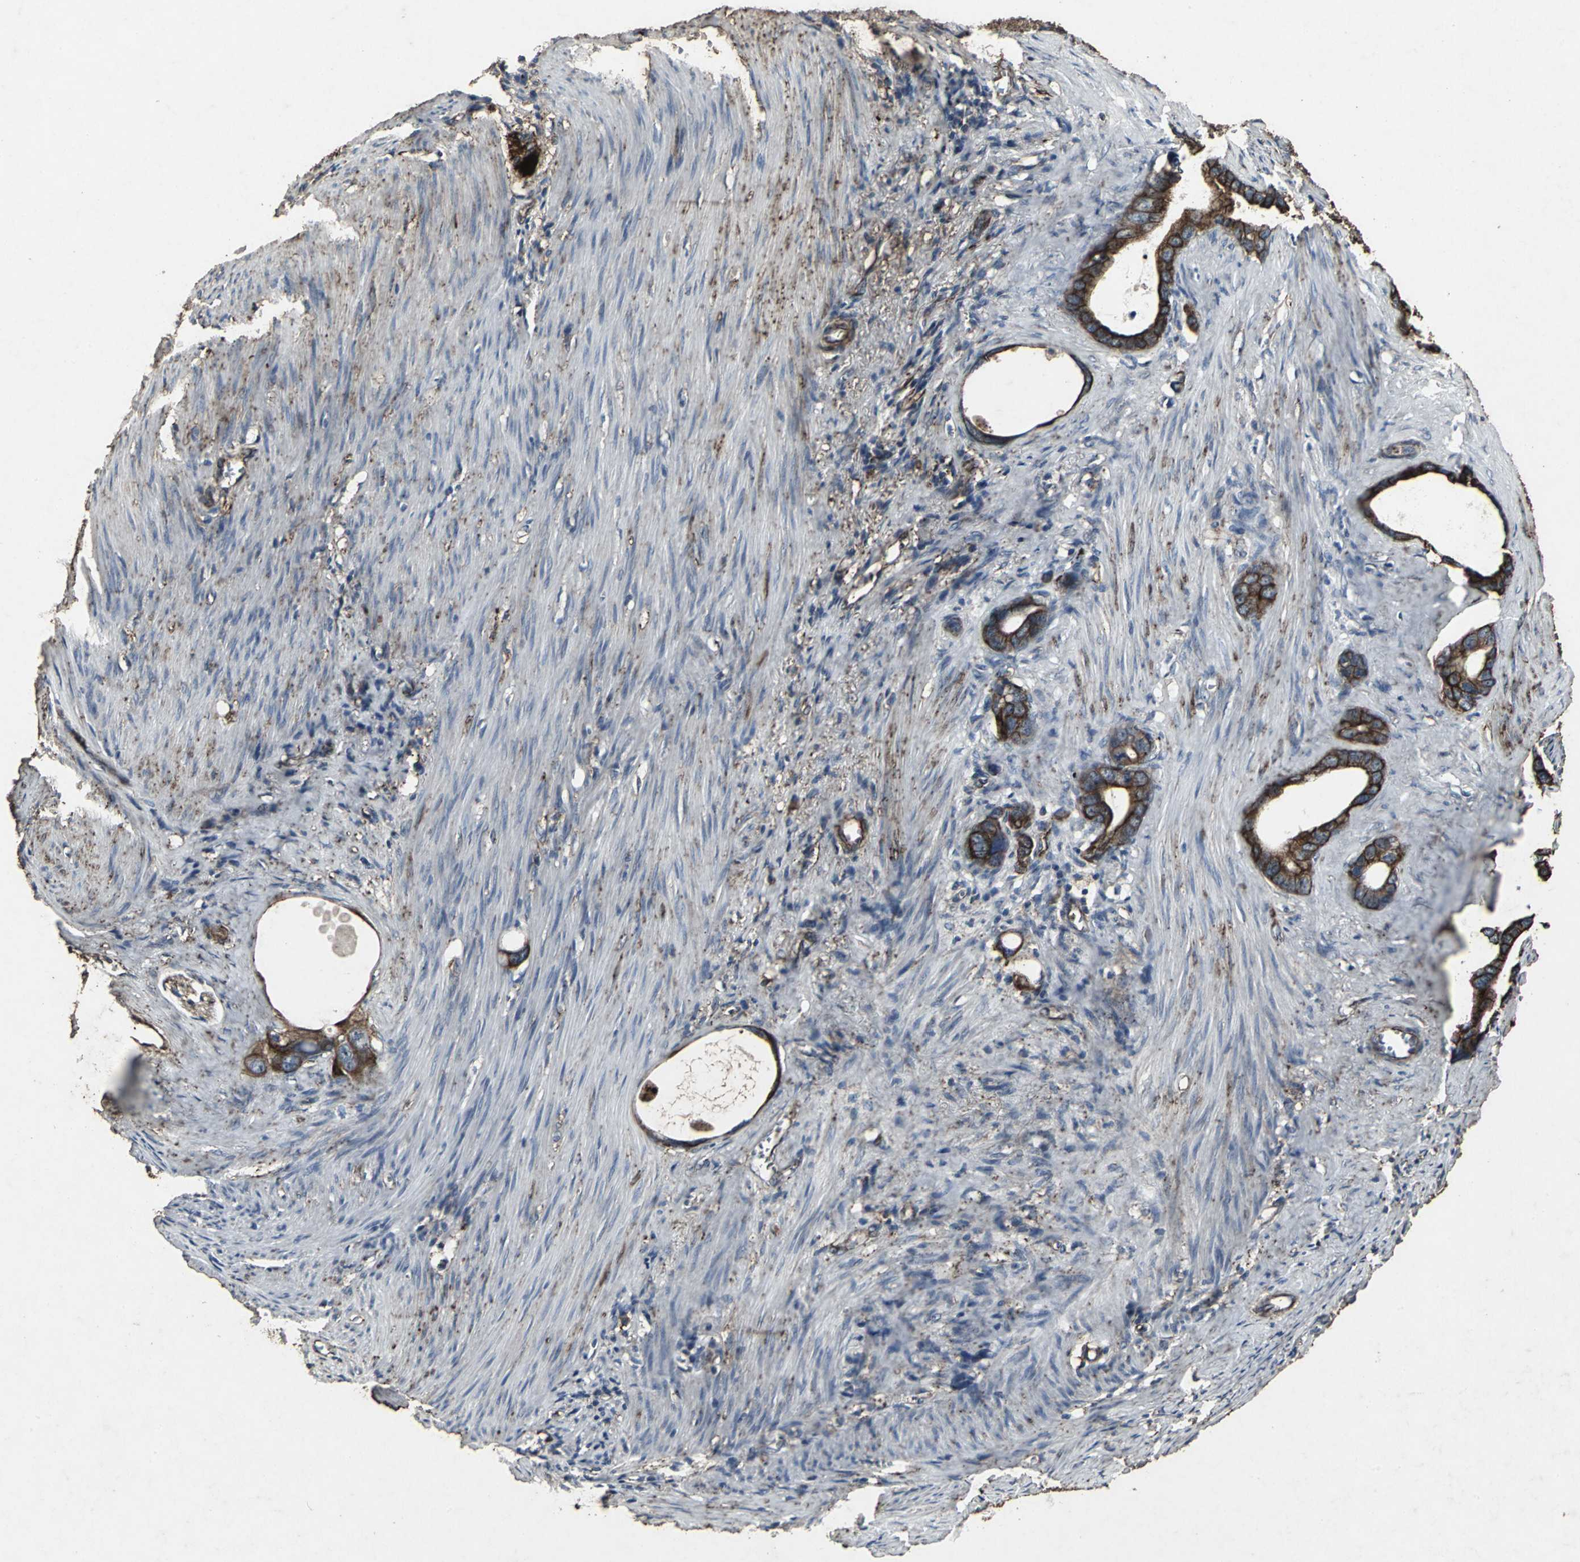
{"staining": {"intensity": "strong", "quantity": ">75%", "location": "cytoplasmic/membranous"}, "tissue": "stomach cancer", "cell_type": "Tumor cells", "image_type": "cancer", "snomed": [{"axis": "morphology", "description": "Adenocarcinoma, NOS"}, {"axis": "topography", "description": "Stomach"}], "caption": "Immunohistochemical staining of stomach adenocarcinoma reveals strong cytoplasmic/membranous protein expression in approximately >75% of tumor cells.", "gene": "CCR9", "patient": {"sex": "female", "age": 75}}